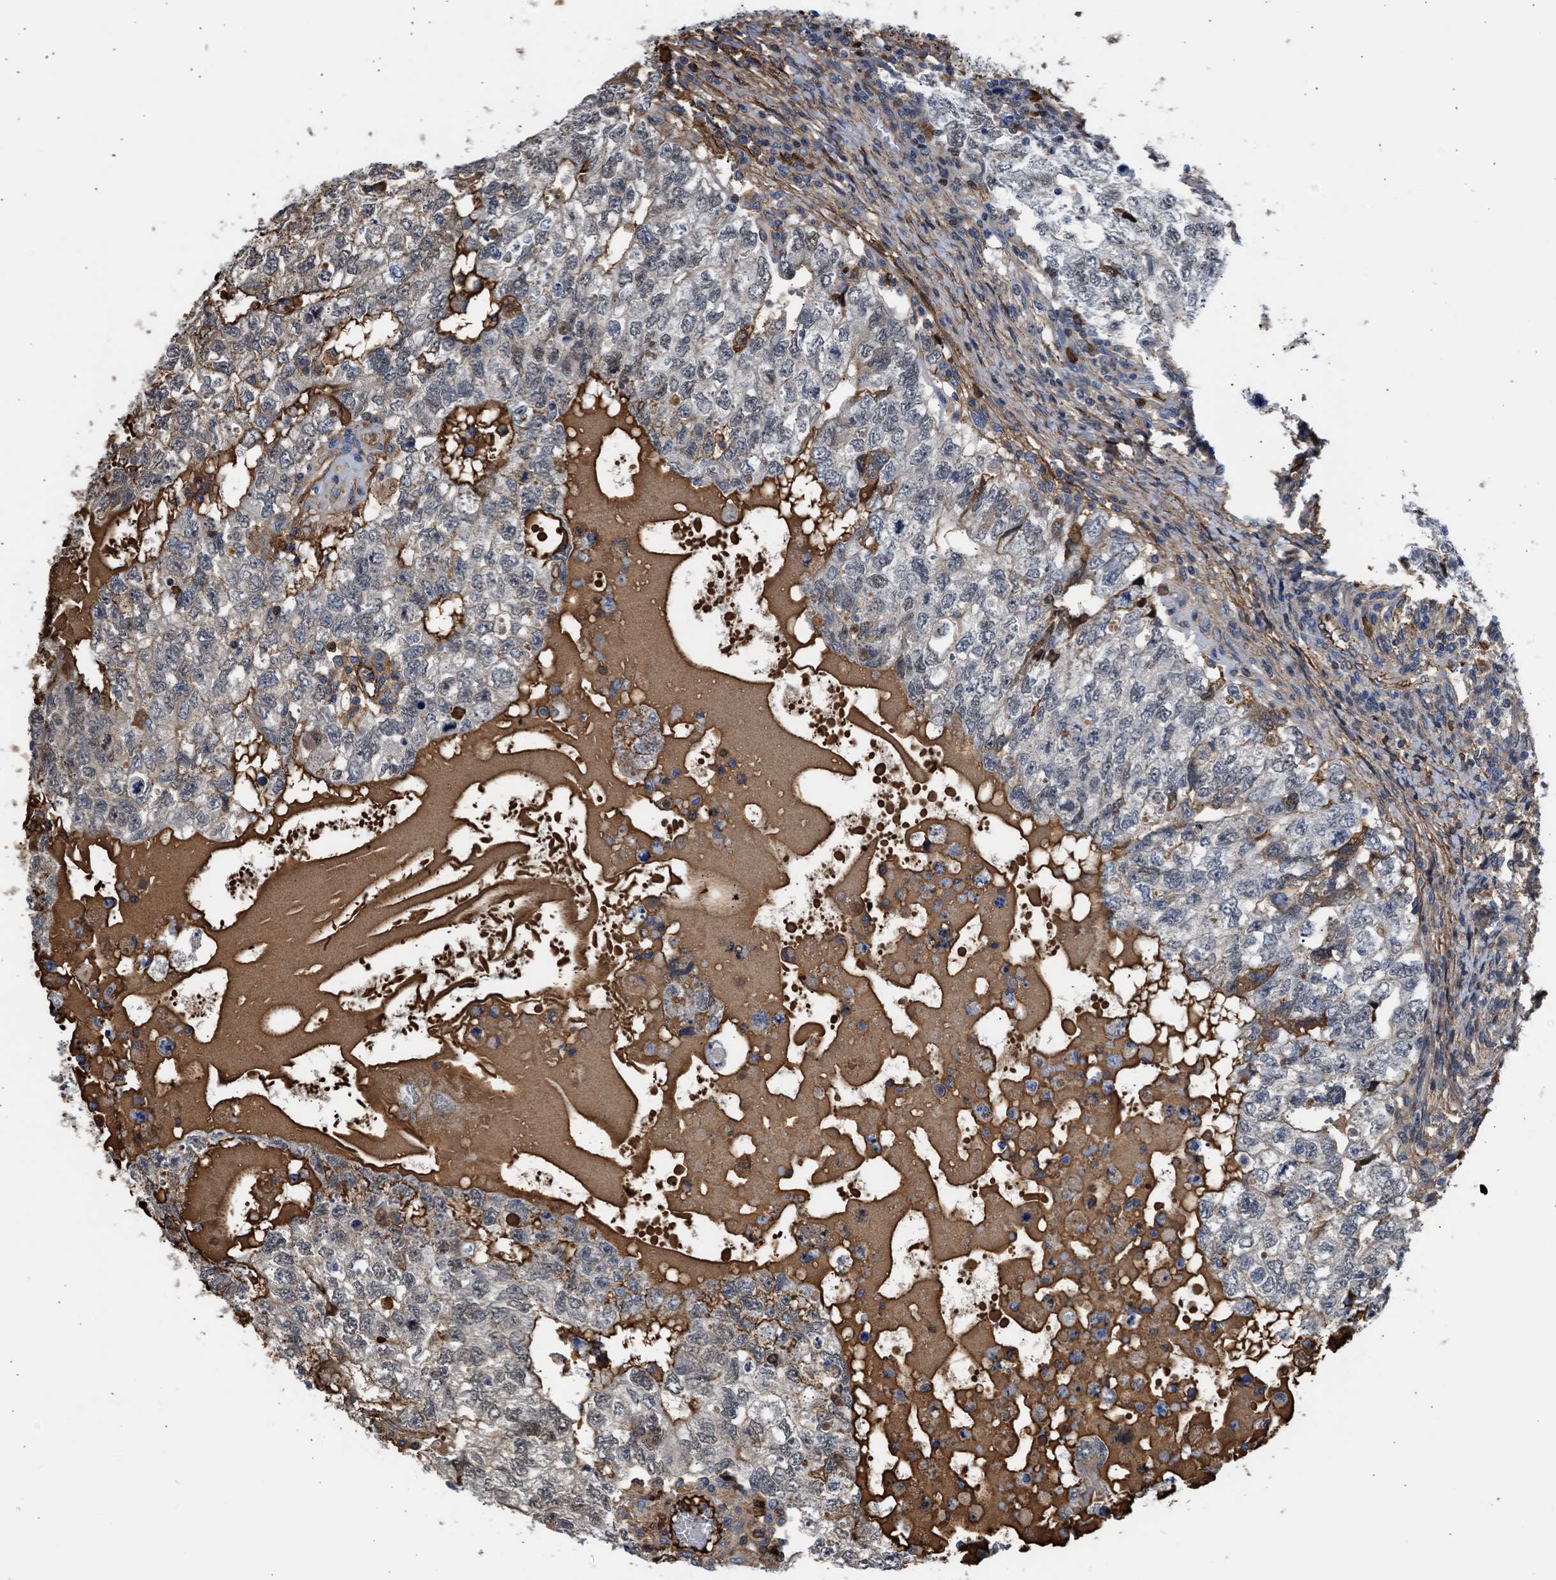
{"staining": {"intensity": "weak", "quantity": "25%-75%", "location": "nuclear"}, "tissue": "testis cancer", "cell_type": "Tumor cells", "image_type": "cancer", "snomed": [{"axis": "morphology", "description": "Carcinoma, Embryonal, NOS"}, {"axis": "topography", "description": "Testis"}], "caption": "High-power microscopy captured an immunohistochemistry (IHC) histopathology image of testis embryonal carcinoma, revealing weak nuclear positivity in about 25%-75% of tumor cells.", "gene": "MAS1L", "patient": {"sex": "male", "age": 36}}